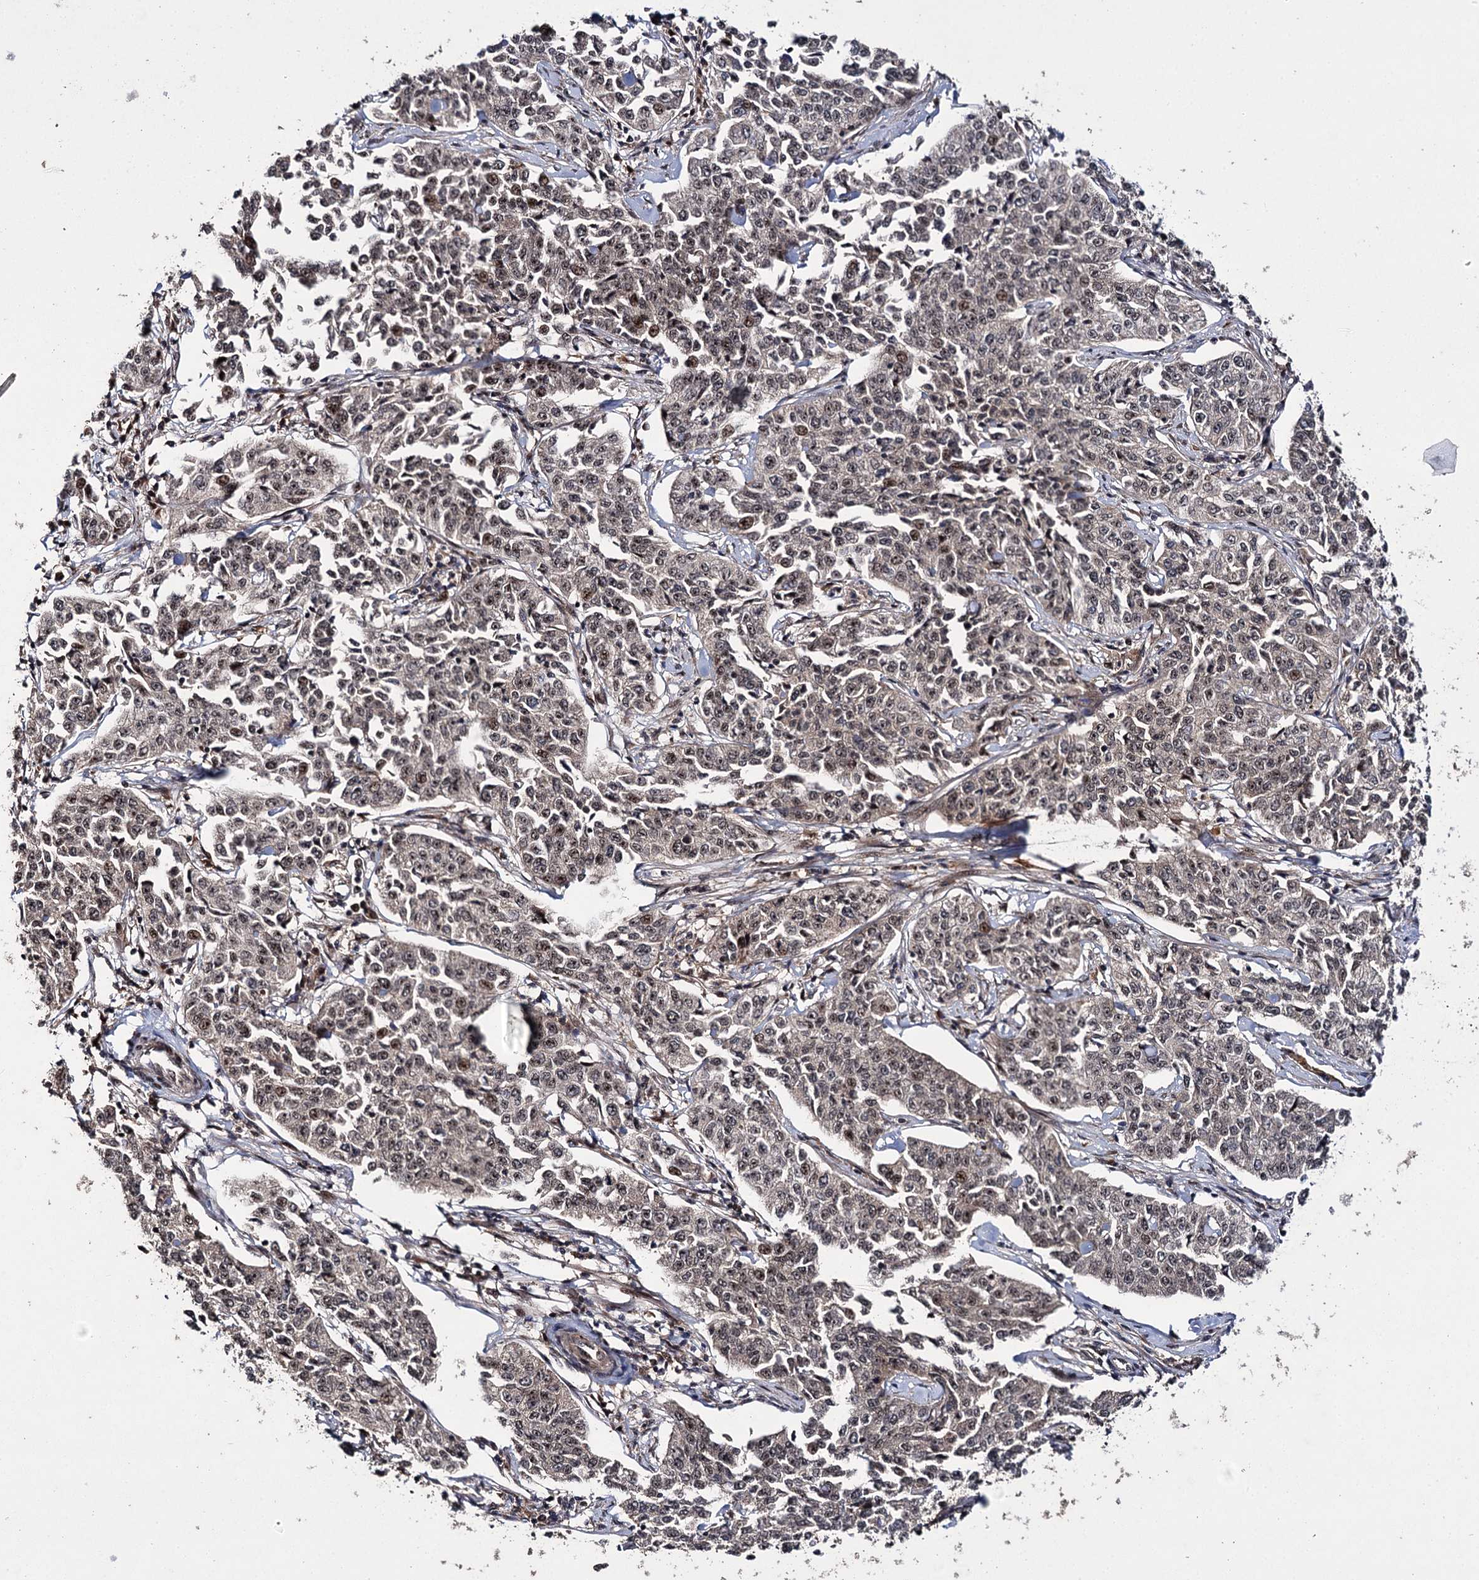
{"staining": {"intensity": "moderate", "quantity": ">75%", "location": "nuclear"}, "tissue": "cervical cancer", "cell_type": "Tumor cells", "image_type": "cancer", "snomed": [{"axis": "morphology", "description": "Squamous cell carcinoma, NOS"}, {"axis": "topography", "description": "Cervix"}], "caption": "Moderate nuclear protein staining is identified in about >75% of tumor cells in cervical cancer.", "gene": "MKNK2", "patient": {"sex": "female", "age": 35}}